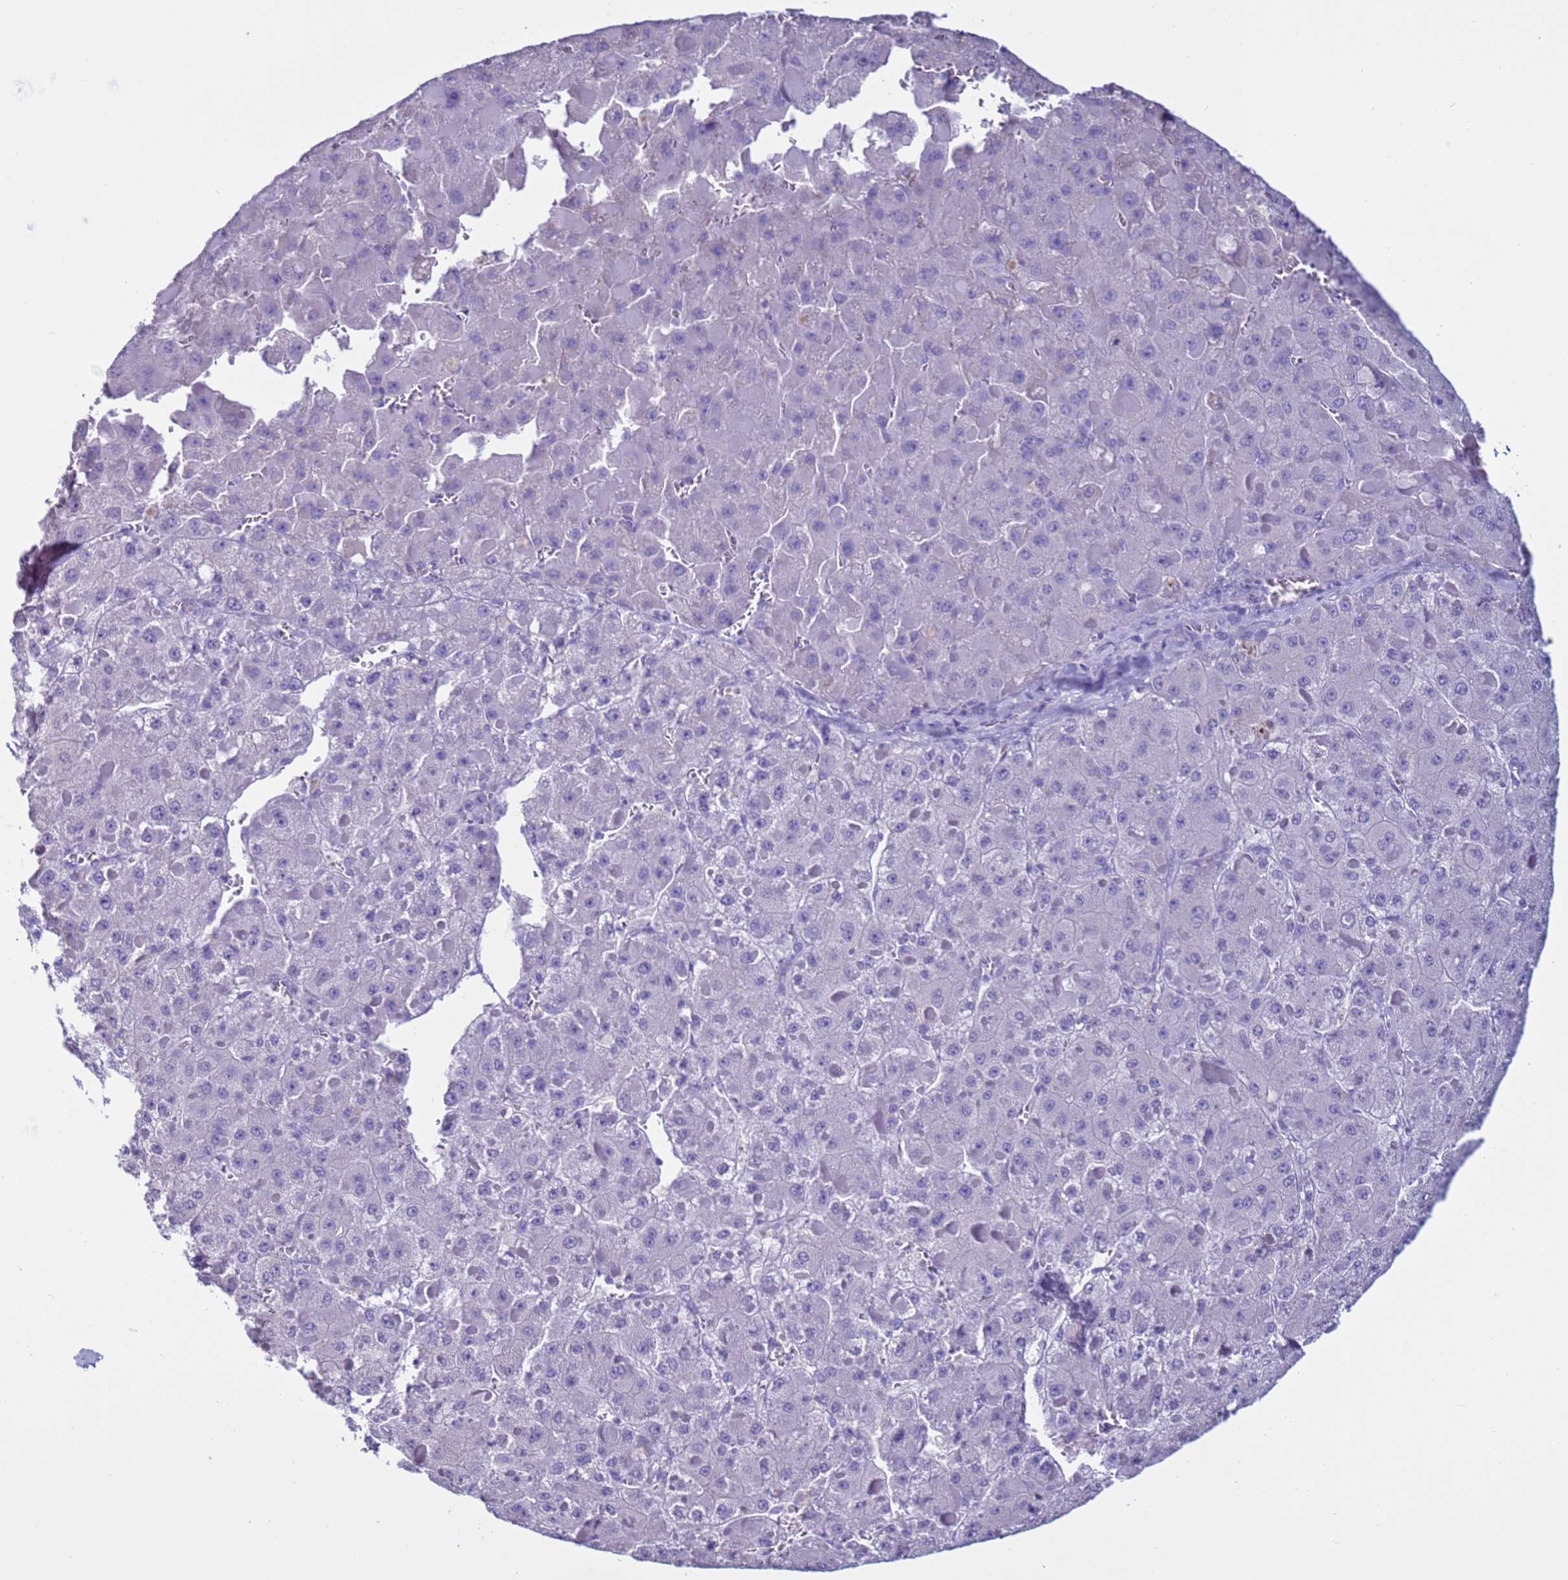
{"staining": {"intensity": "negative", "quantity": "none", "location": "none"}, "tissue": "liver cancer", "cell_type": "Tumor cells", "image_type": "cancer", "snomed": [{"axis": "morphology", "description": "Carcinoma, Hepatocellular, NOS"}, {"axis": "topography", "description": "Liver"}], "caption": "This is a histopathology image of immunohistochemistry (IHC) staining of liver cancer (hepatocellular carcinoma), which shows no positivity in tumor cells.", "gene": "CST4", "patient": {"sex": "female", "age": 73}}